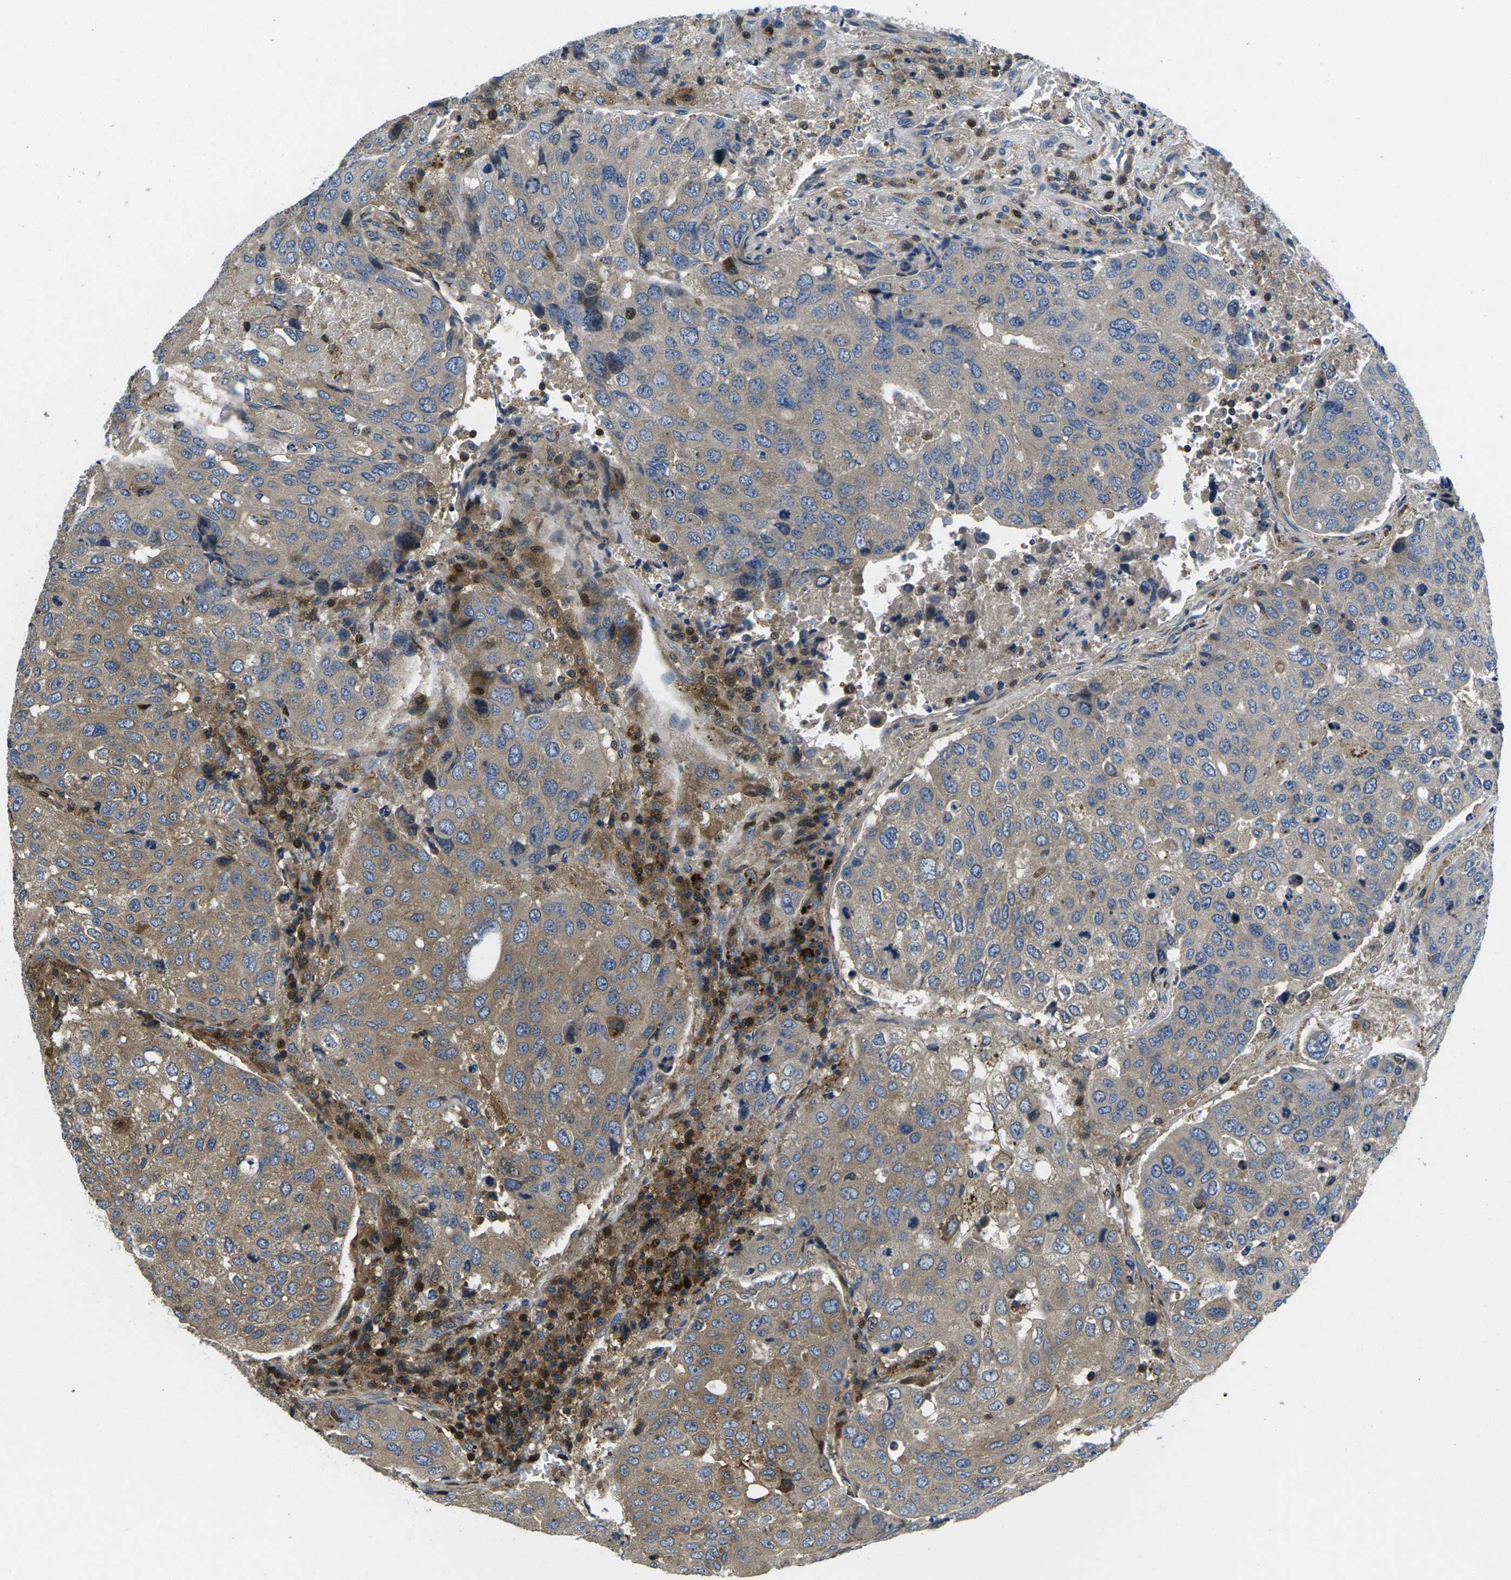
{"staining": {"intensity": "weak", "quantity": ">75%", "location": "cytoplasmic/membranous"}, "tissue": "urothelial cancer", "cell_type": "Tumor cells", "image_type": "cancer", "snomed": [{"axis": "morphology", "description": "Urothelial carcinoma, High grade"}, {"axis": "topography", "description": "Lymph node"}, {"axis": "topography", "description": "Urinary bladder"}], "caption": "High-grade urothelial carcinoma stained for a protein (brown) exhibits weak cytoplasmic/membranous positive staining in about >75% of tumor cells.", "gene": "PLCE1", "patient": {"sex": "male", "age": 51}}